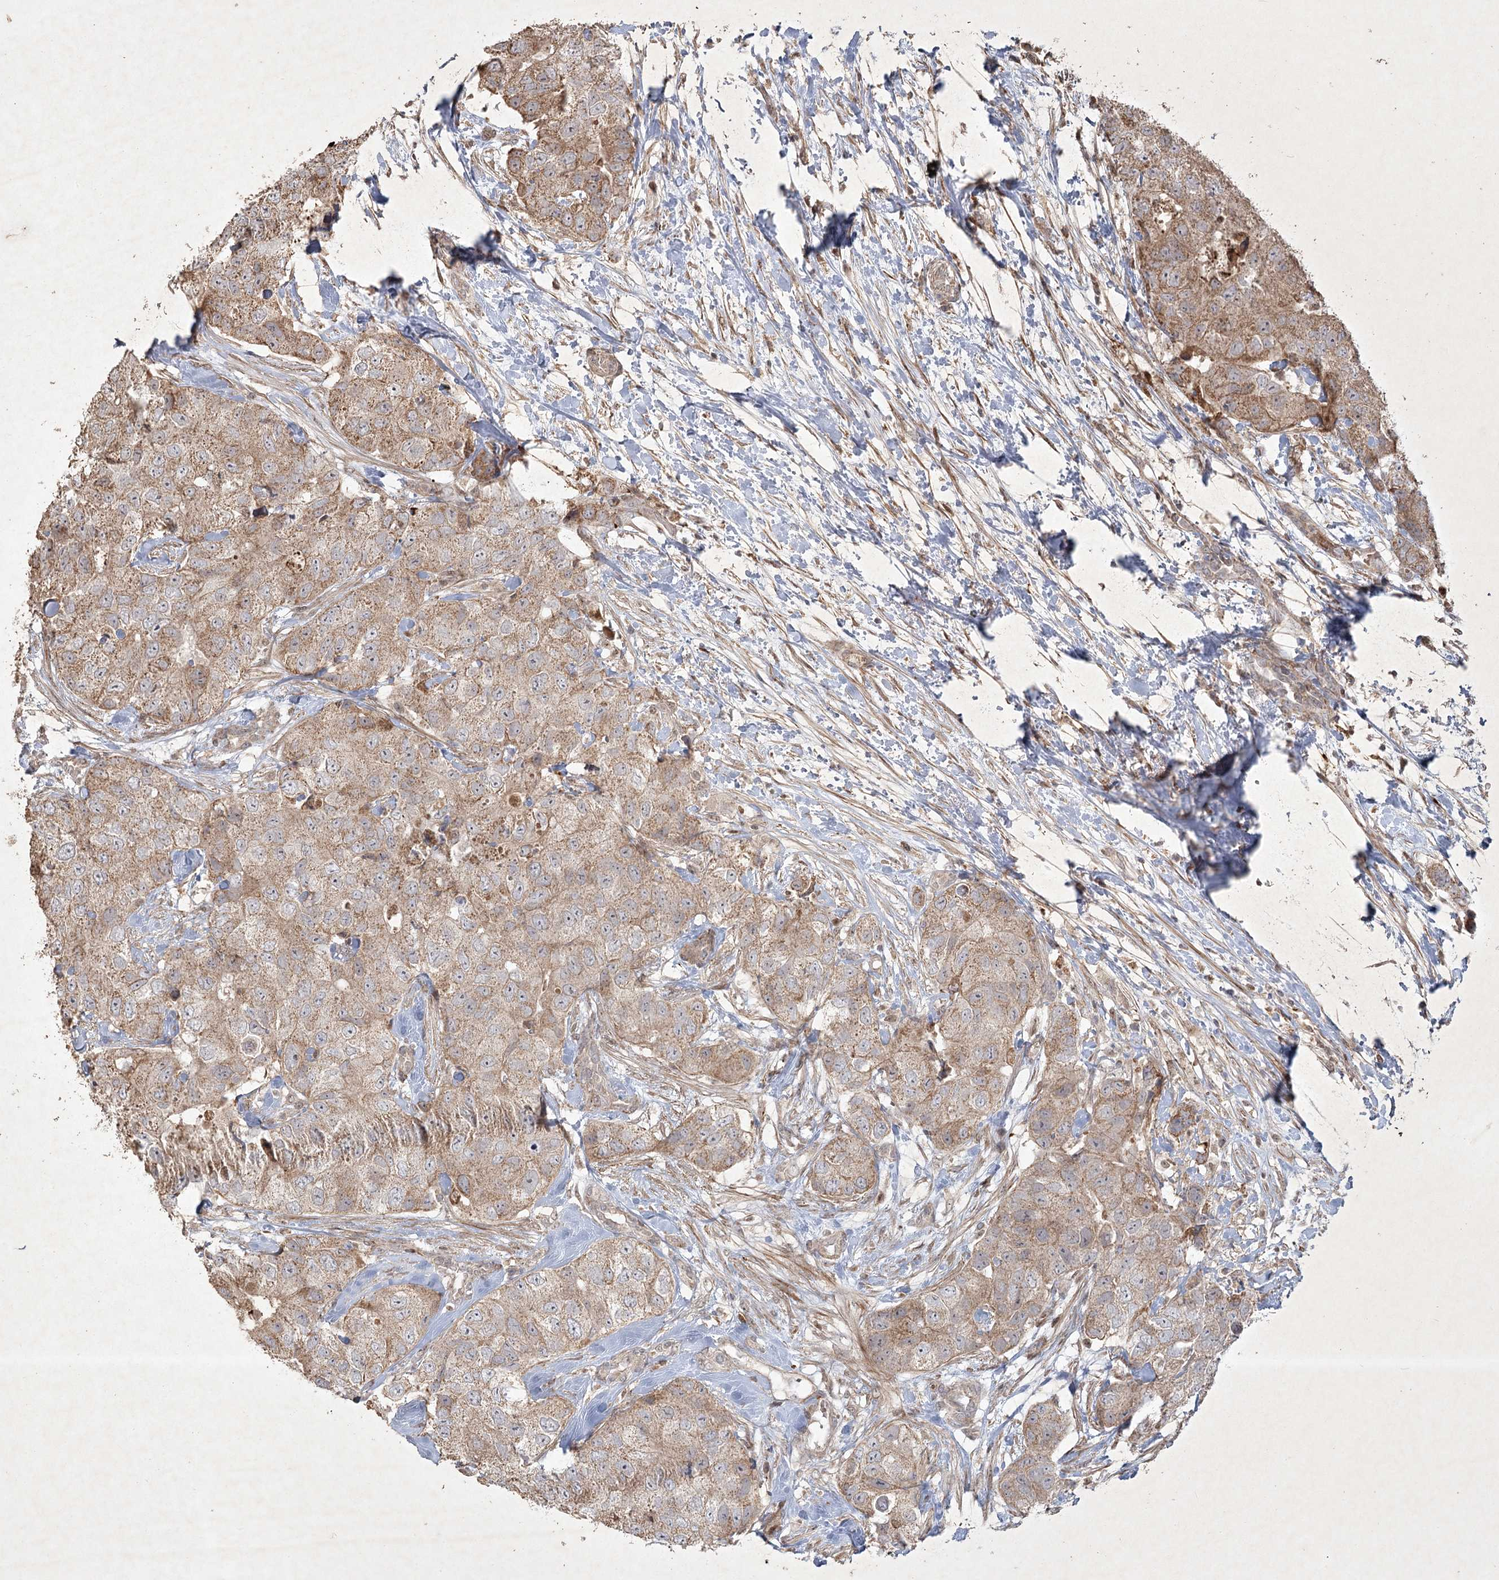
{"staining": {"intensity": "moderate", "quantity": ">75%", "location": "cytoplasmic/membranous"}, "tissue": "breast cancer", "cell_type": "Tumor cells", "image_type": "cancer", "snomed": [{"axis": "morphology", "description": "Duct carcinoma"}, {"axis": "topography", "description": "Breast"}], "caption": "This is an image of immunohistochemistry (IHC) staining of breast invasive ductal carcinoma, which shows moderate staining in the cytoplasmic/membranous of tumor cells.", "gene": "KBTBD4", "patient": {"sex": "female", "age": 62}}